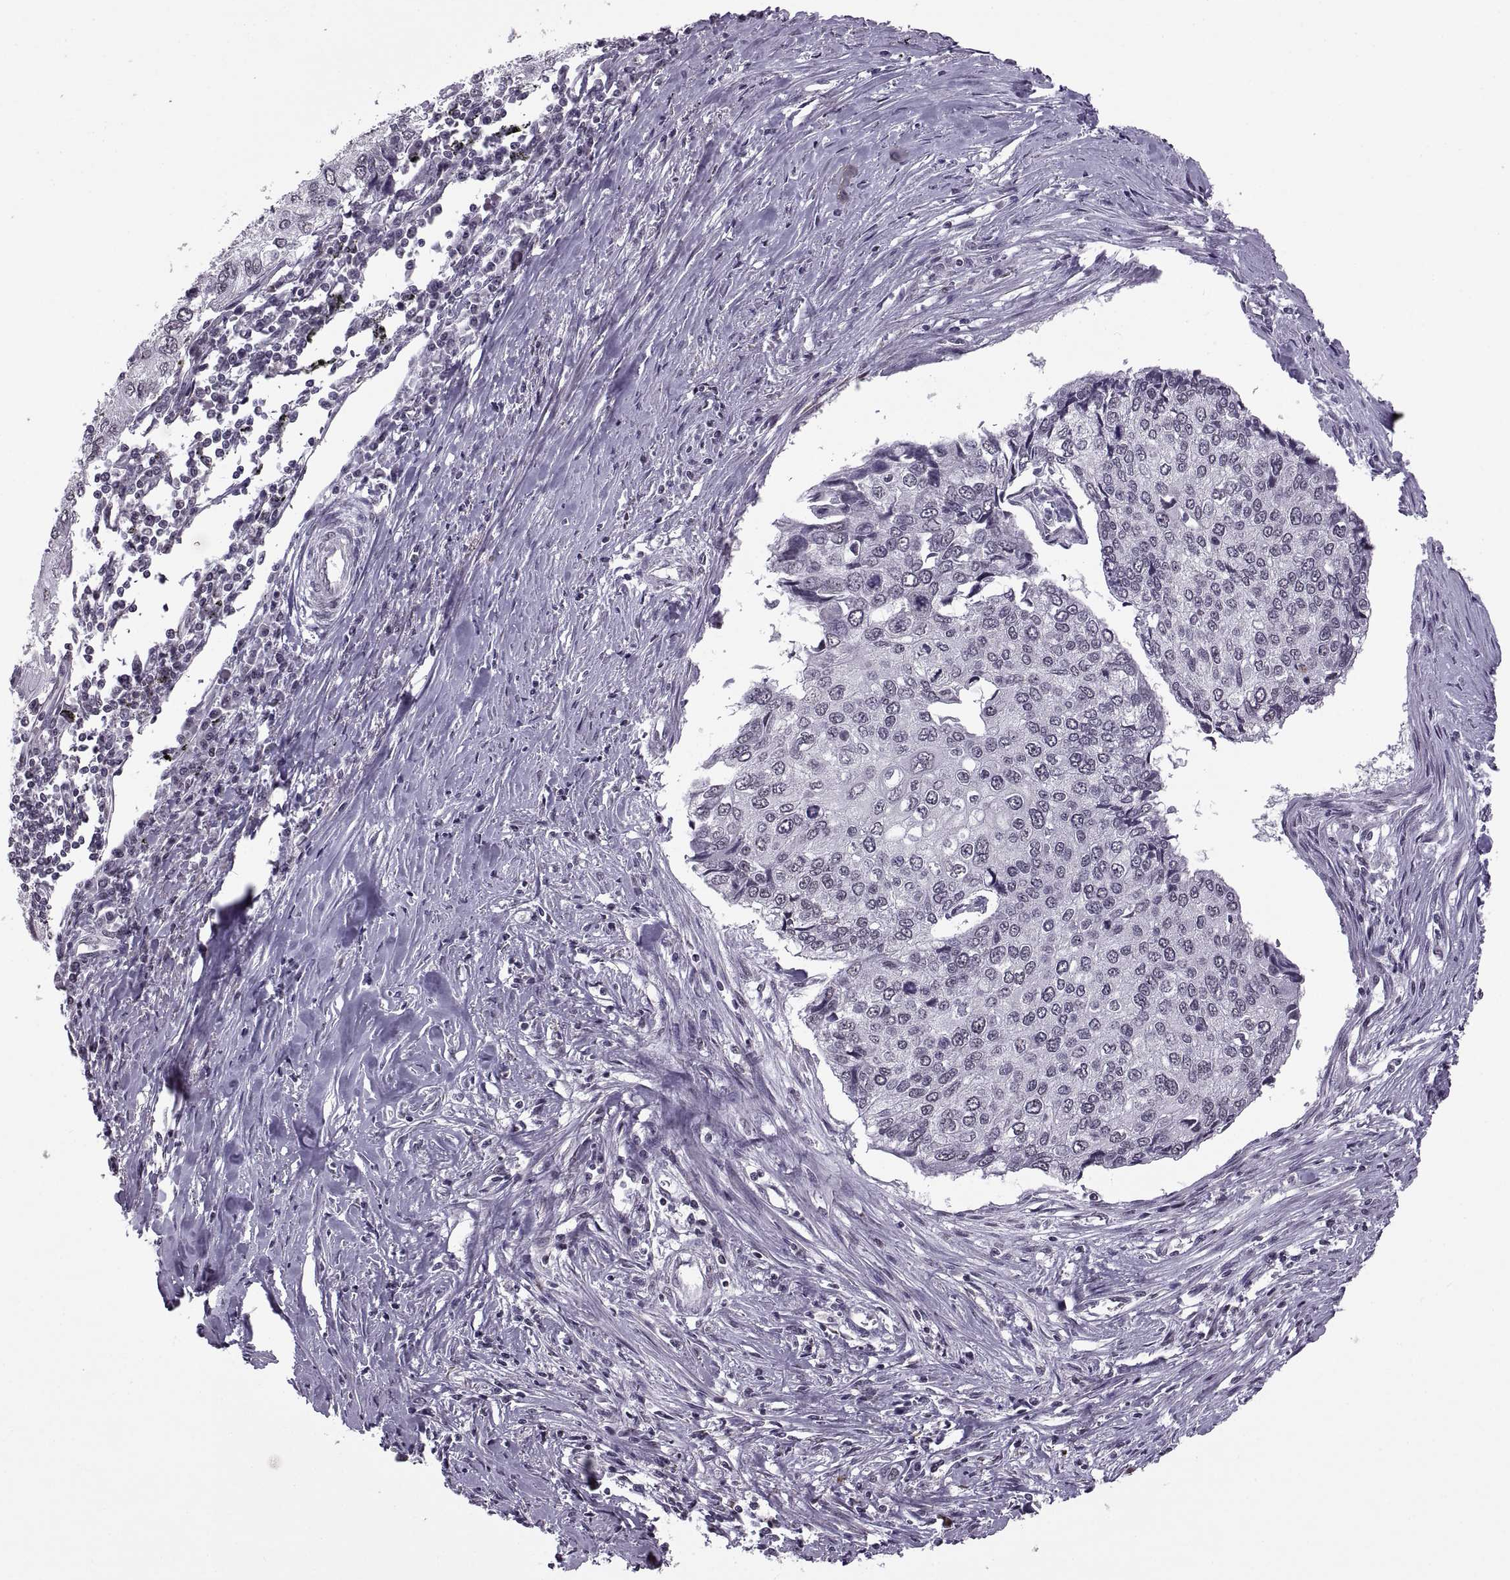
{"staining": {"intensity": "negative", "quantity": "none", "location": "none"}, "tissue": "lung cancer", "cell_type": "Tumor cells", "image_type": "cancer", "snomed": [{"axis": "morphology", "description": "Squamous cell carcinoma, NOS"}, {"axis": "morphology", "description": "Squamous cell carcinoma, metastatic, NOS"}, {"axis": "topography", "description": "Lung"}], "caption": "Protein analysis of metastatic squamous cell carcinoma (lung) exhibits no significant positivity in tumor cells. Brightfield microscopy of immunohistochemistry (IHC) stained with DAB (brown) and hematoxylin (blue), captured at high magnification.", "gene": "OTP", "patient": {"sex": "male", "age": 63}}